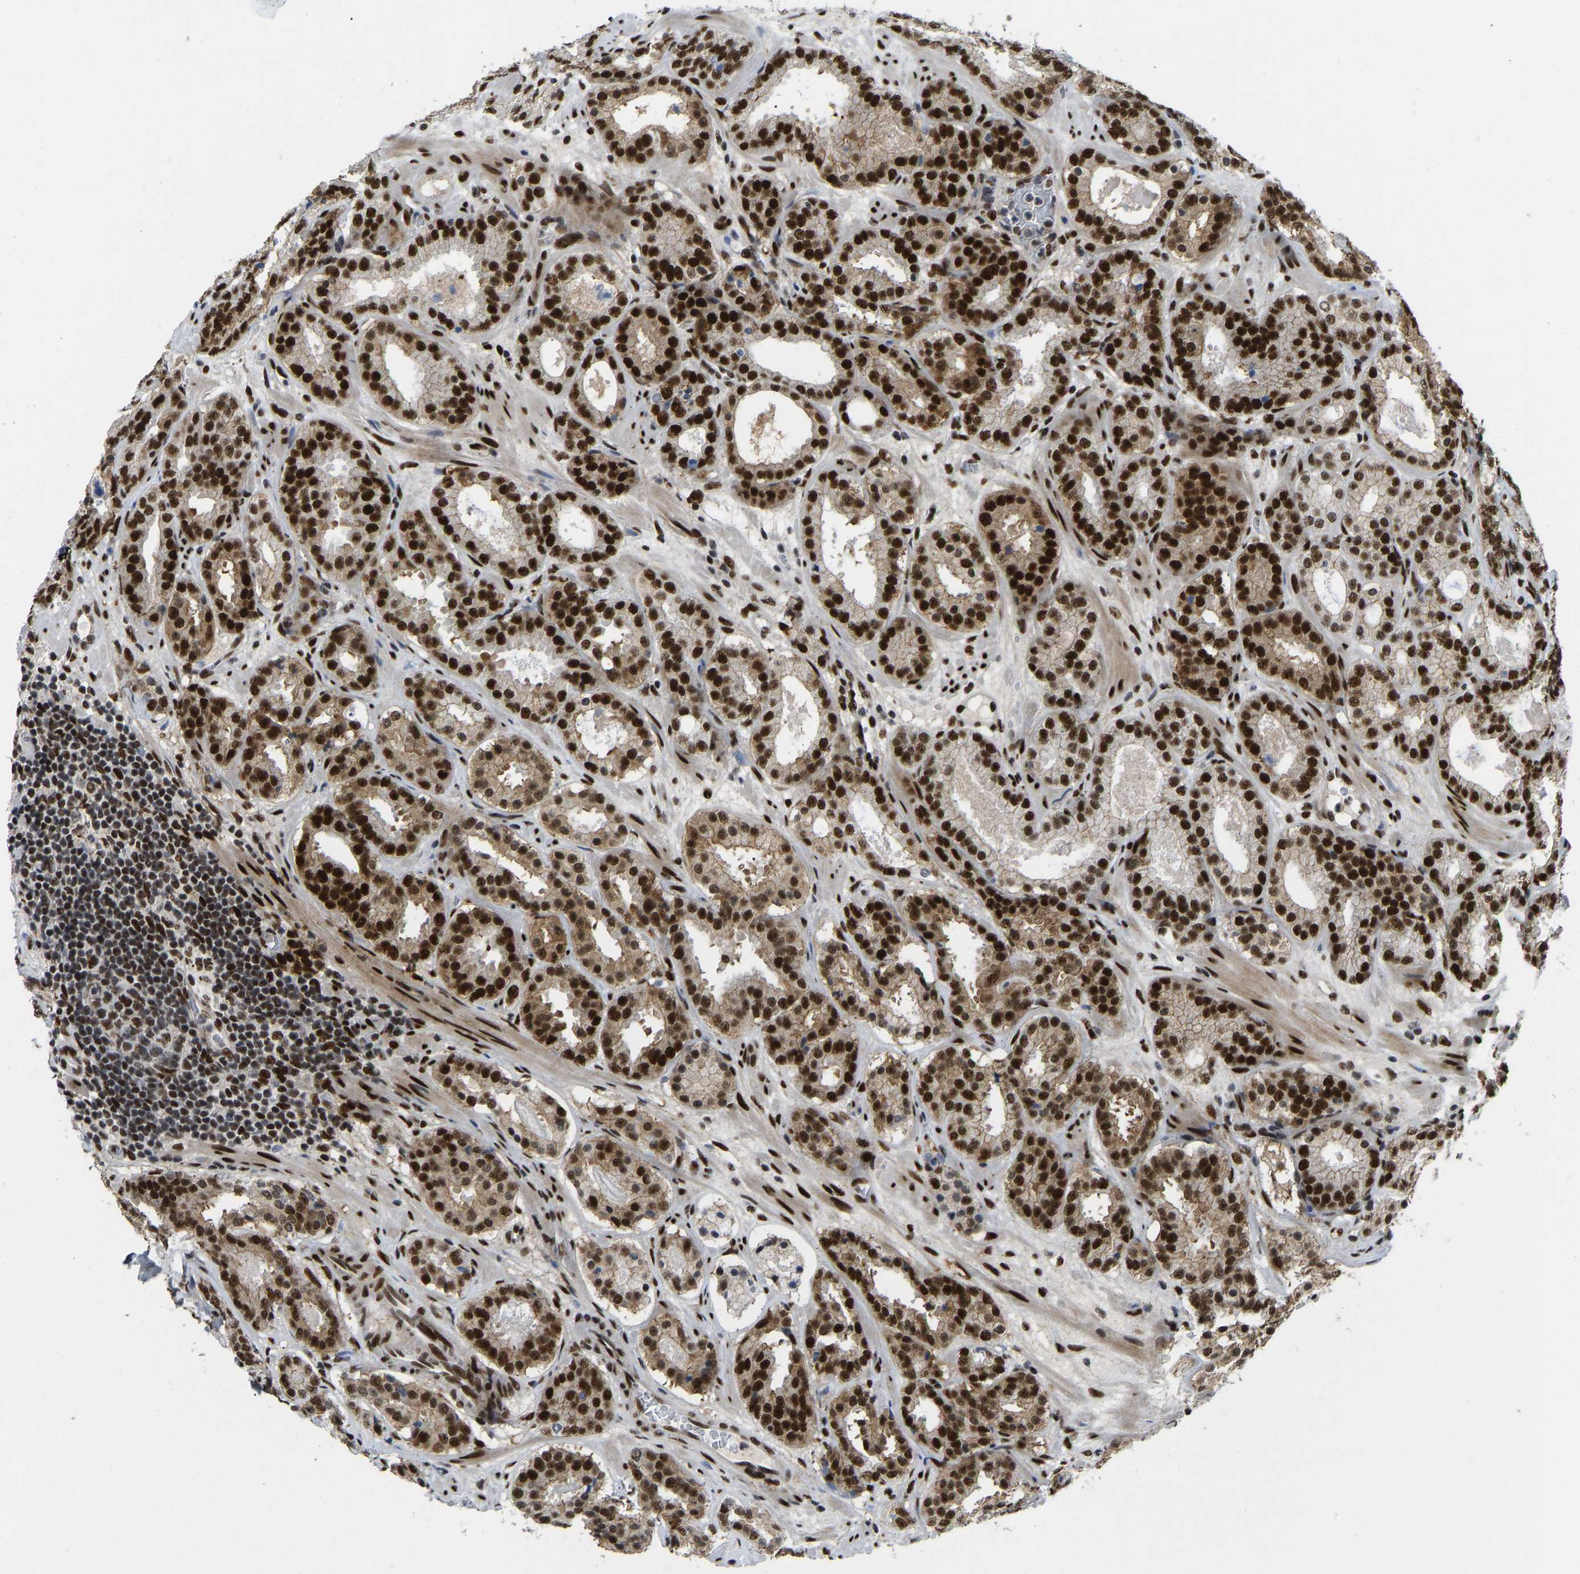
{"staining": {"intensity": "strong", "quantity": ">75%", "location": "nuclear"}, "tissue": "prostate cancer", "cell_type": "Tumor cells", "image_type": "cancer", "snomed": [{"axis": "morphology", "description": "Adenocarcinoma, Low grade"}, {"axis": "topography", "description": "Prostate"}], "caption": "A histopathology image showing strong nuclear staining in about >75% of tumor cells in prostate cancer, as visualized by brown immunohistochemical staining.", "gene": "FOXK1", "patient": {"sex": "male", "age": 69}}